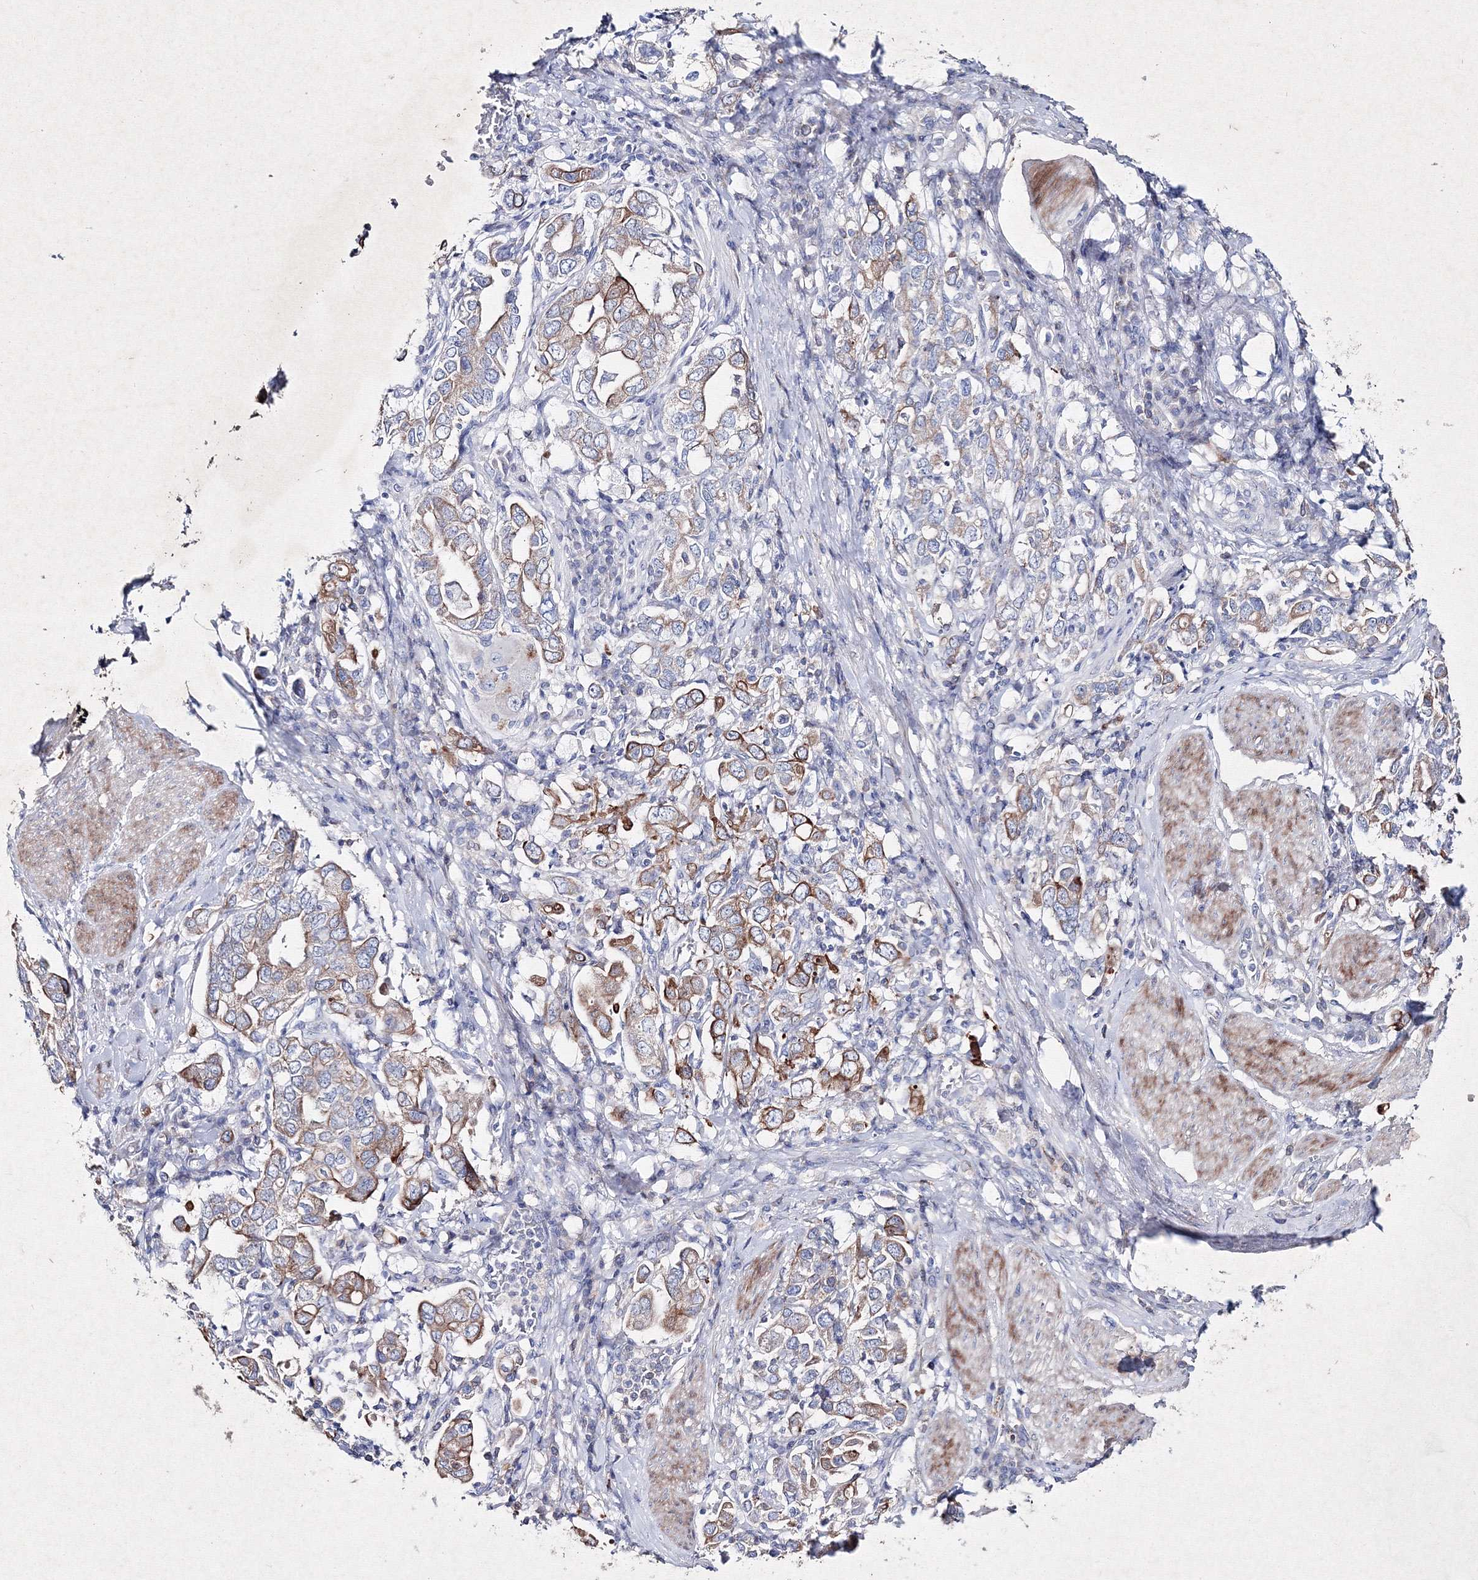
{"staining": {"intensity": "moderate", "quantity": ">75%", "location": "cytoplasmic/membranous"}, "tissue": "stomach cancer", "cell_type": "Tumor cells", "image_type": "cancer", "snomed": [{"axis": "morphology", "description": "Adenocarcinoma, NOS"}, {"axis": "topography", "description": "Stomach, upper"}], "caption": "Immunohistochemistry (IHC) of human stomach cancer (adenocarcinoma) reveals medium levels of moderate cytoplasmic/membranous positivity in about >75% of tumor cells.", "gene": "SMIM29", "patient": {"sex": "male", "age": 62}}